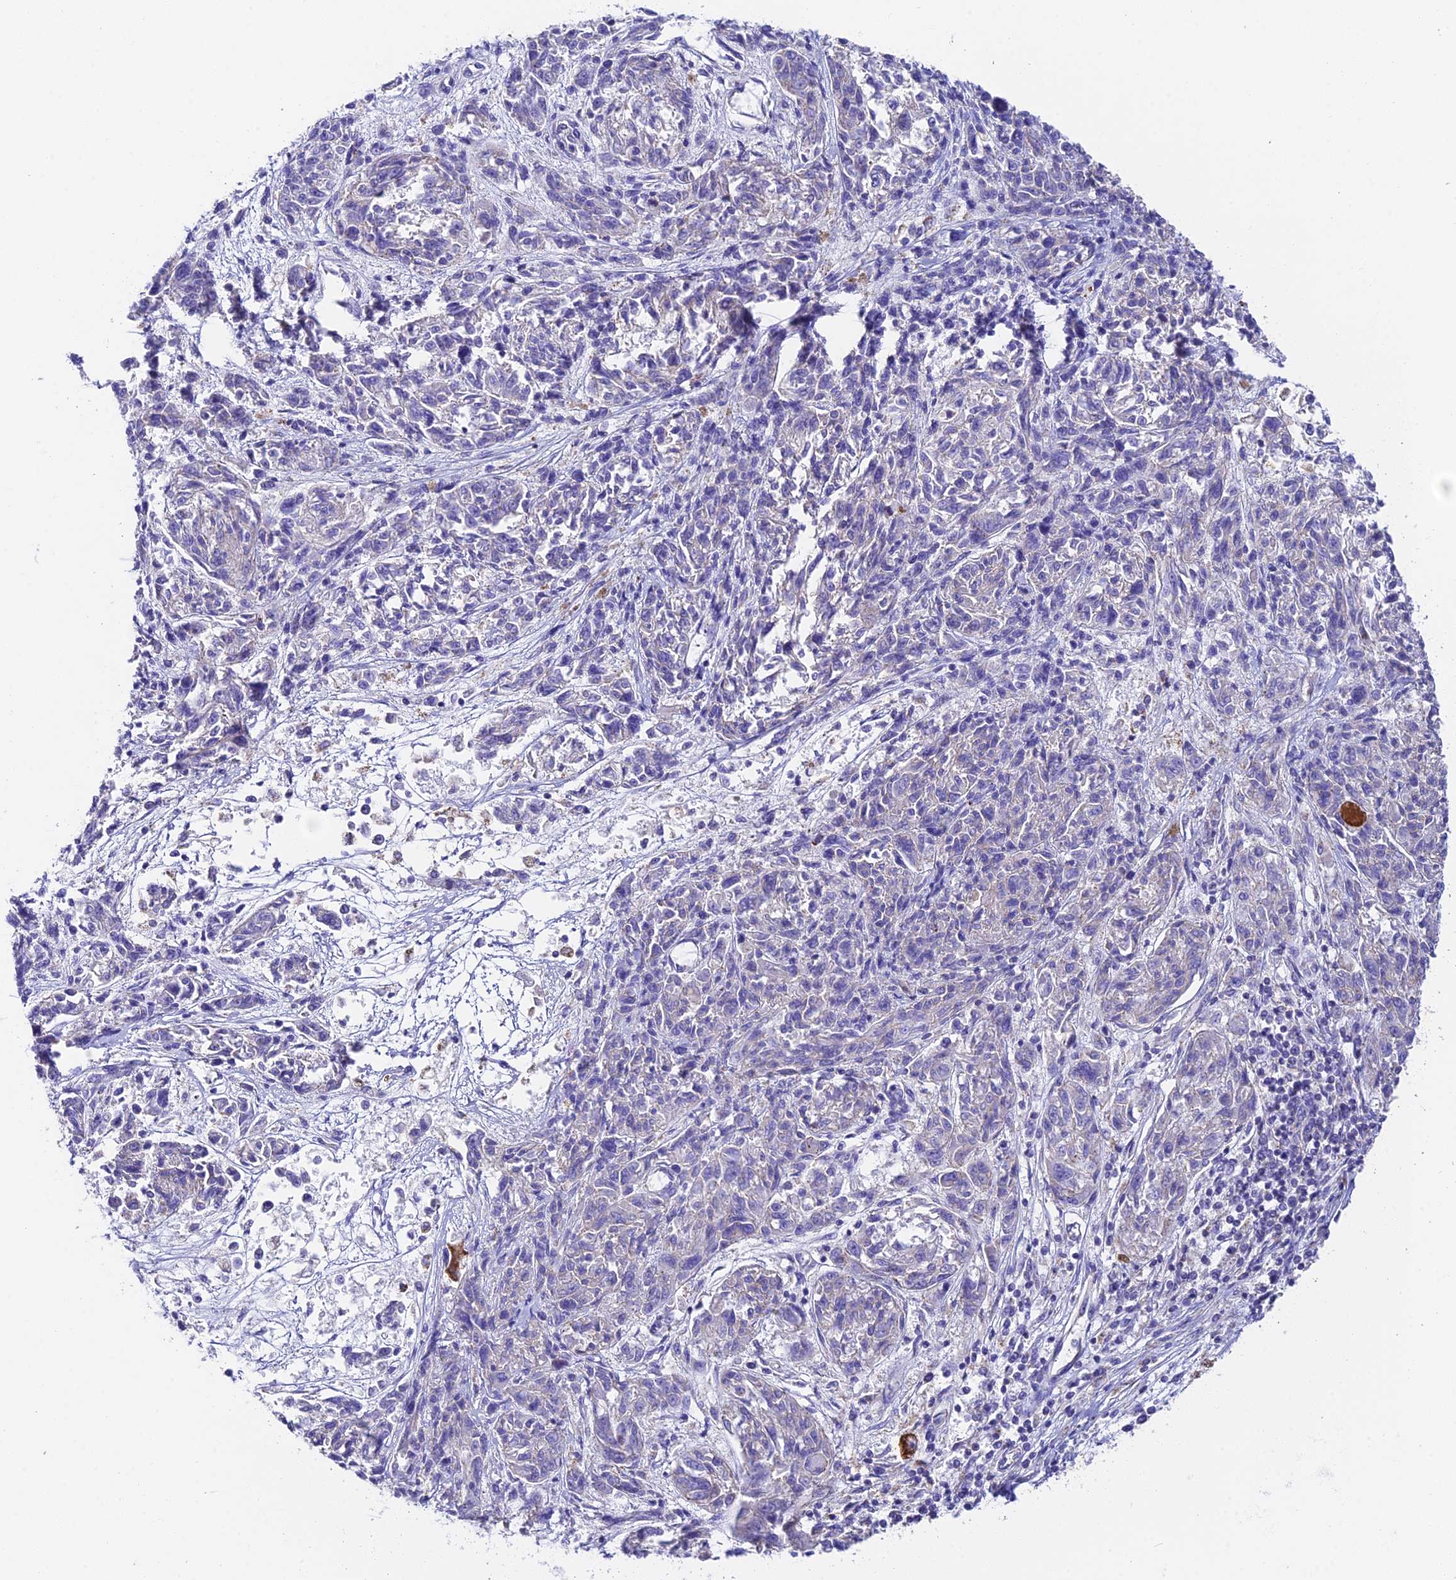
{"staining": {"intensity": "negative", "quantity": "none", "location": "none"}, "tissue": "melanoma", "cell_type": "Tumor cells", "image_type": "cancer", "snomed": [{"axis": "morphology", "description": "Malignant melanoma, NOS"}, {"axis": "topography", "description": "Skin"}], "caption": "The micrograph exhibits no significant positivity in tumor cells of melanoma. (DAB (3,3'-diaminobenzidine) IHC, high magnification).", "gene": "QRFP", "patient": {"sex": "male", "age": 53}}